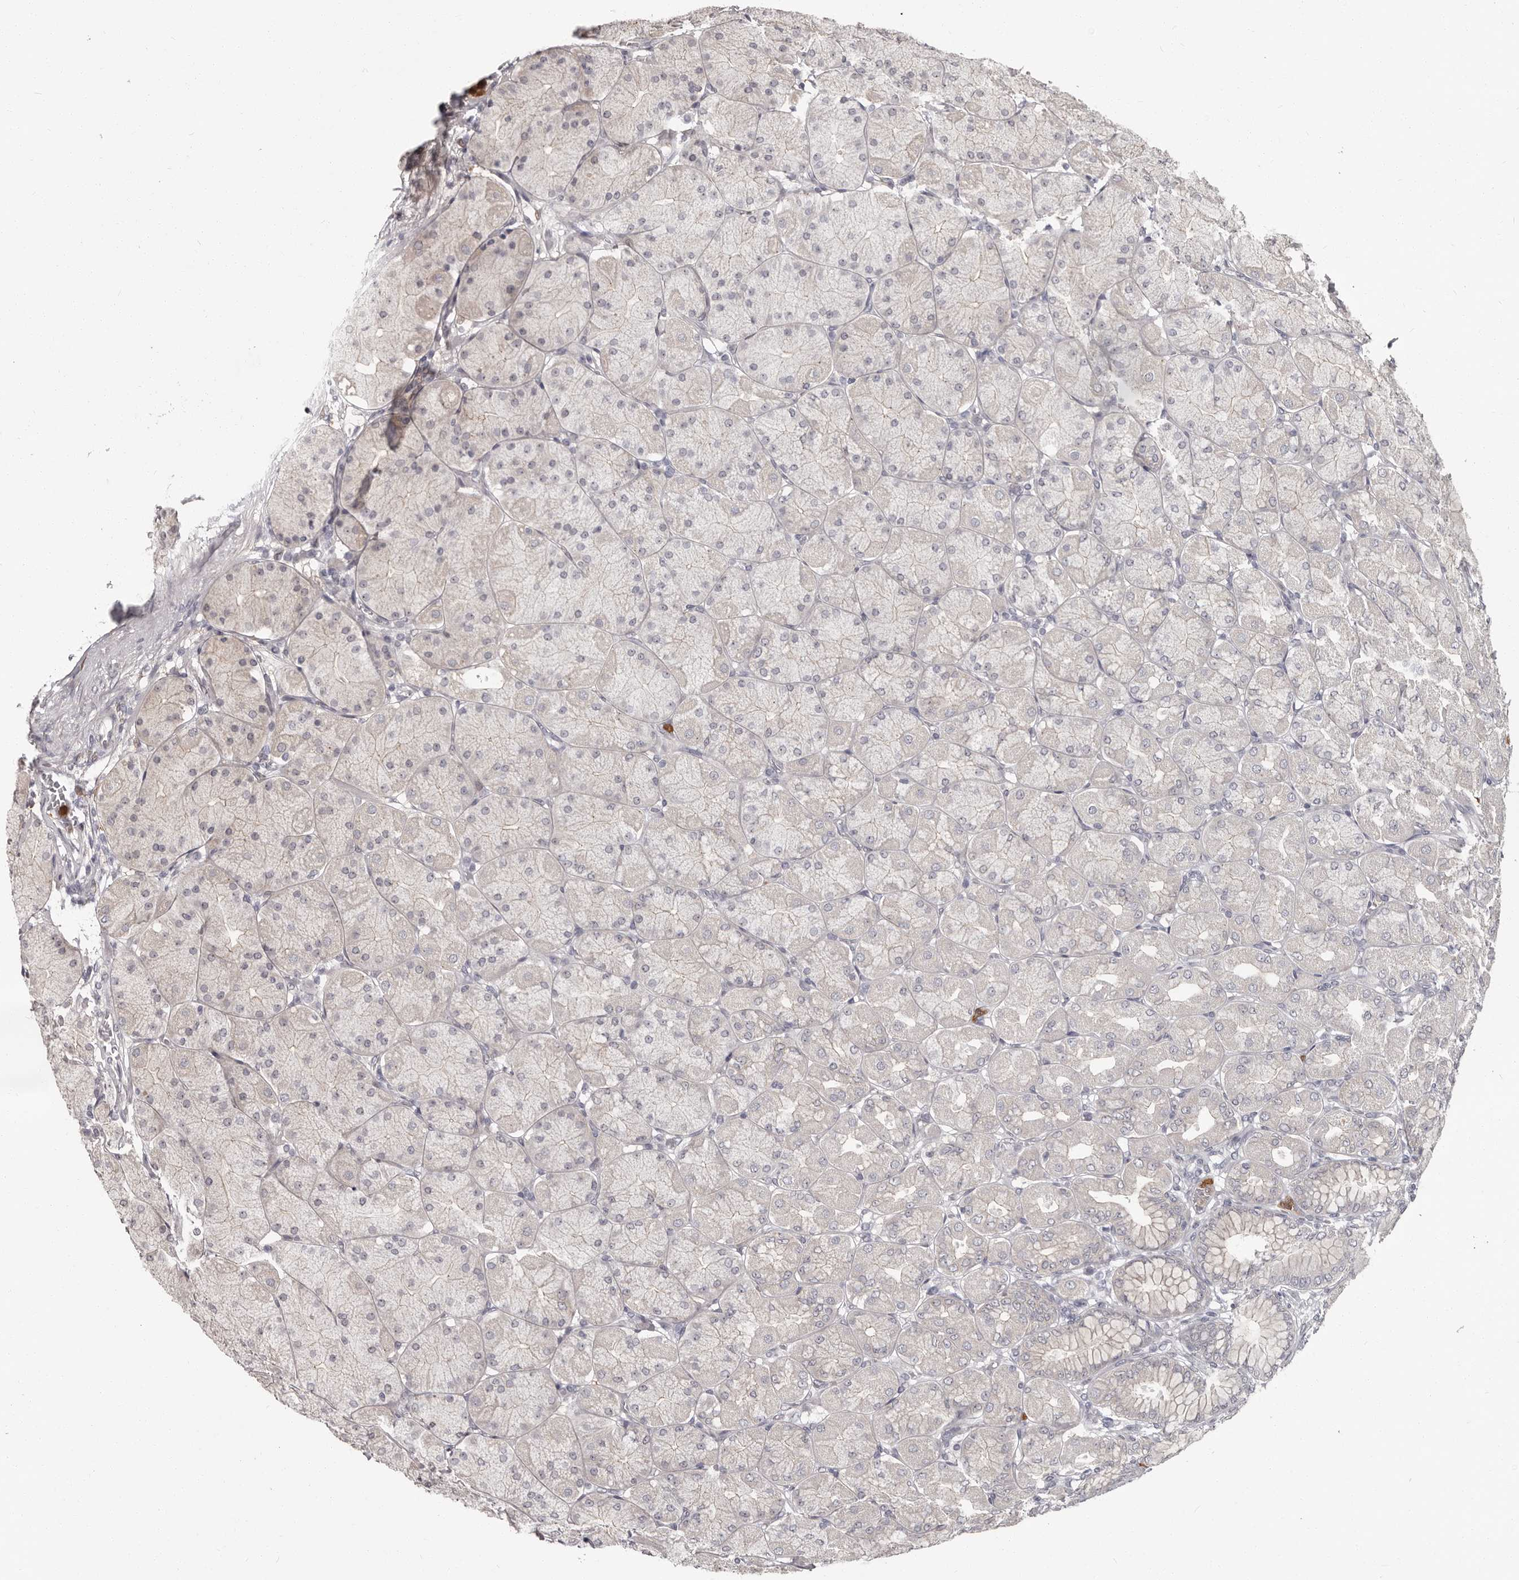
{"staining": {"intensity": "weak", "quantity": "25%-75%", "location": "cytoplasmic/membranous"}, "tissue": "stomach", "cell_type": "Glandular cells", "image_type": "normal", "snomed": [{"axis": "morphology", "description": "Normal tissue, NOS"}, {"axis": "topography", "description": "Stomach, upper"}], "caption": "Immunohistochemical staining of normal human stomach demonstrates weak cytoplasmic/membranous protein expression in about 25%-75% of glandular cells.", "gene": "GPR157", "patient": {"sex": "female", "age": 56}}